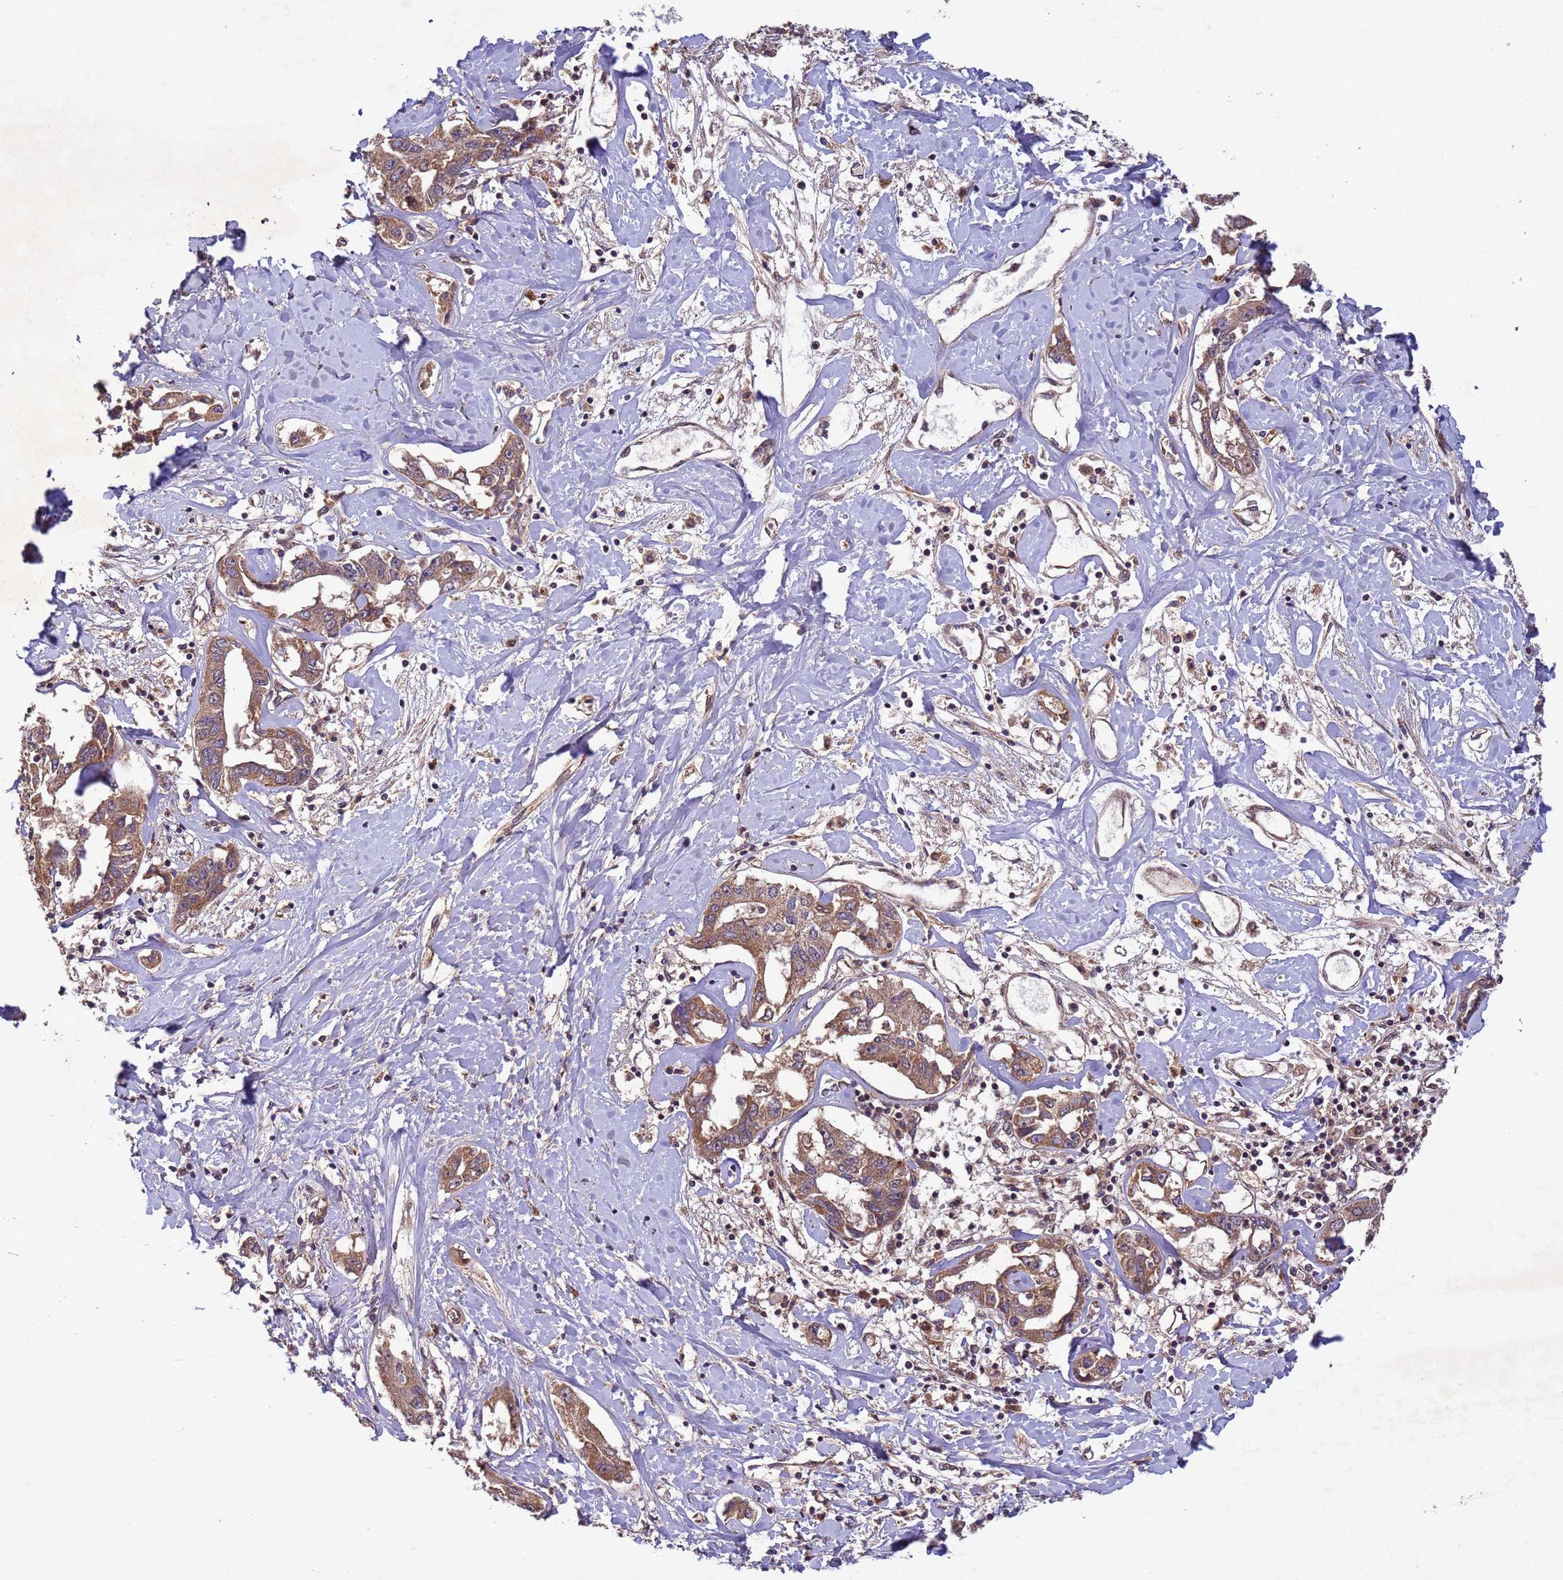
{"staining": {"intensity": "moderate", "quantity": ">75%", "location": "cytoplasmic/membranous"}, "tissue": "liver cancer", "cell_type": "Tumor cells", "image_type": "cancer", "snomed": [{"axis": "morphology", "description": "Cholangiocarcinoma"}, {"axis": "topography", "description": "Liver"}], "caption": "Immunohistochemical staining of human liver cancer displays medium levels of moderate cytoplasmic/membranous positivity in approximately >75% of tumor cells. Nuclei are stained in blue.", "gene": "FASTKD1", "patient": {"sex": "male", "age": 59}}